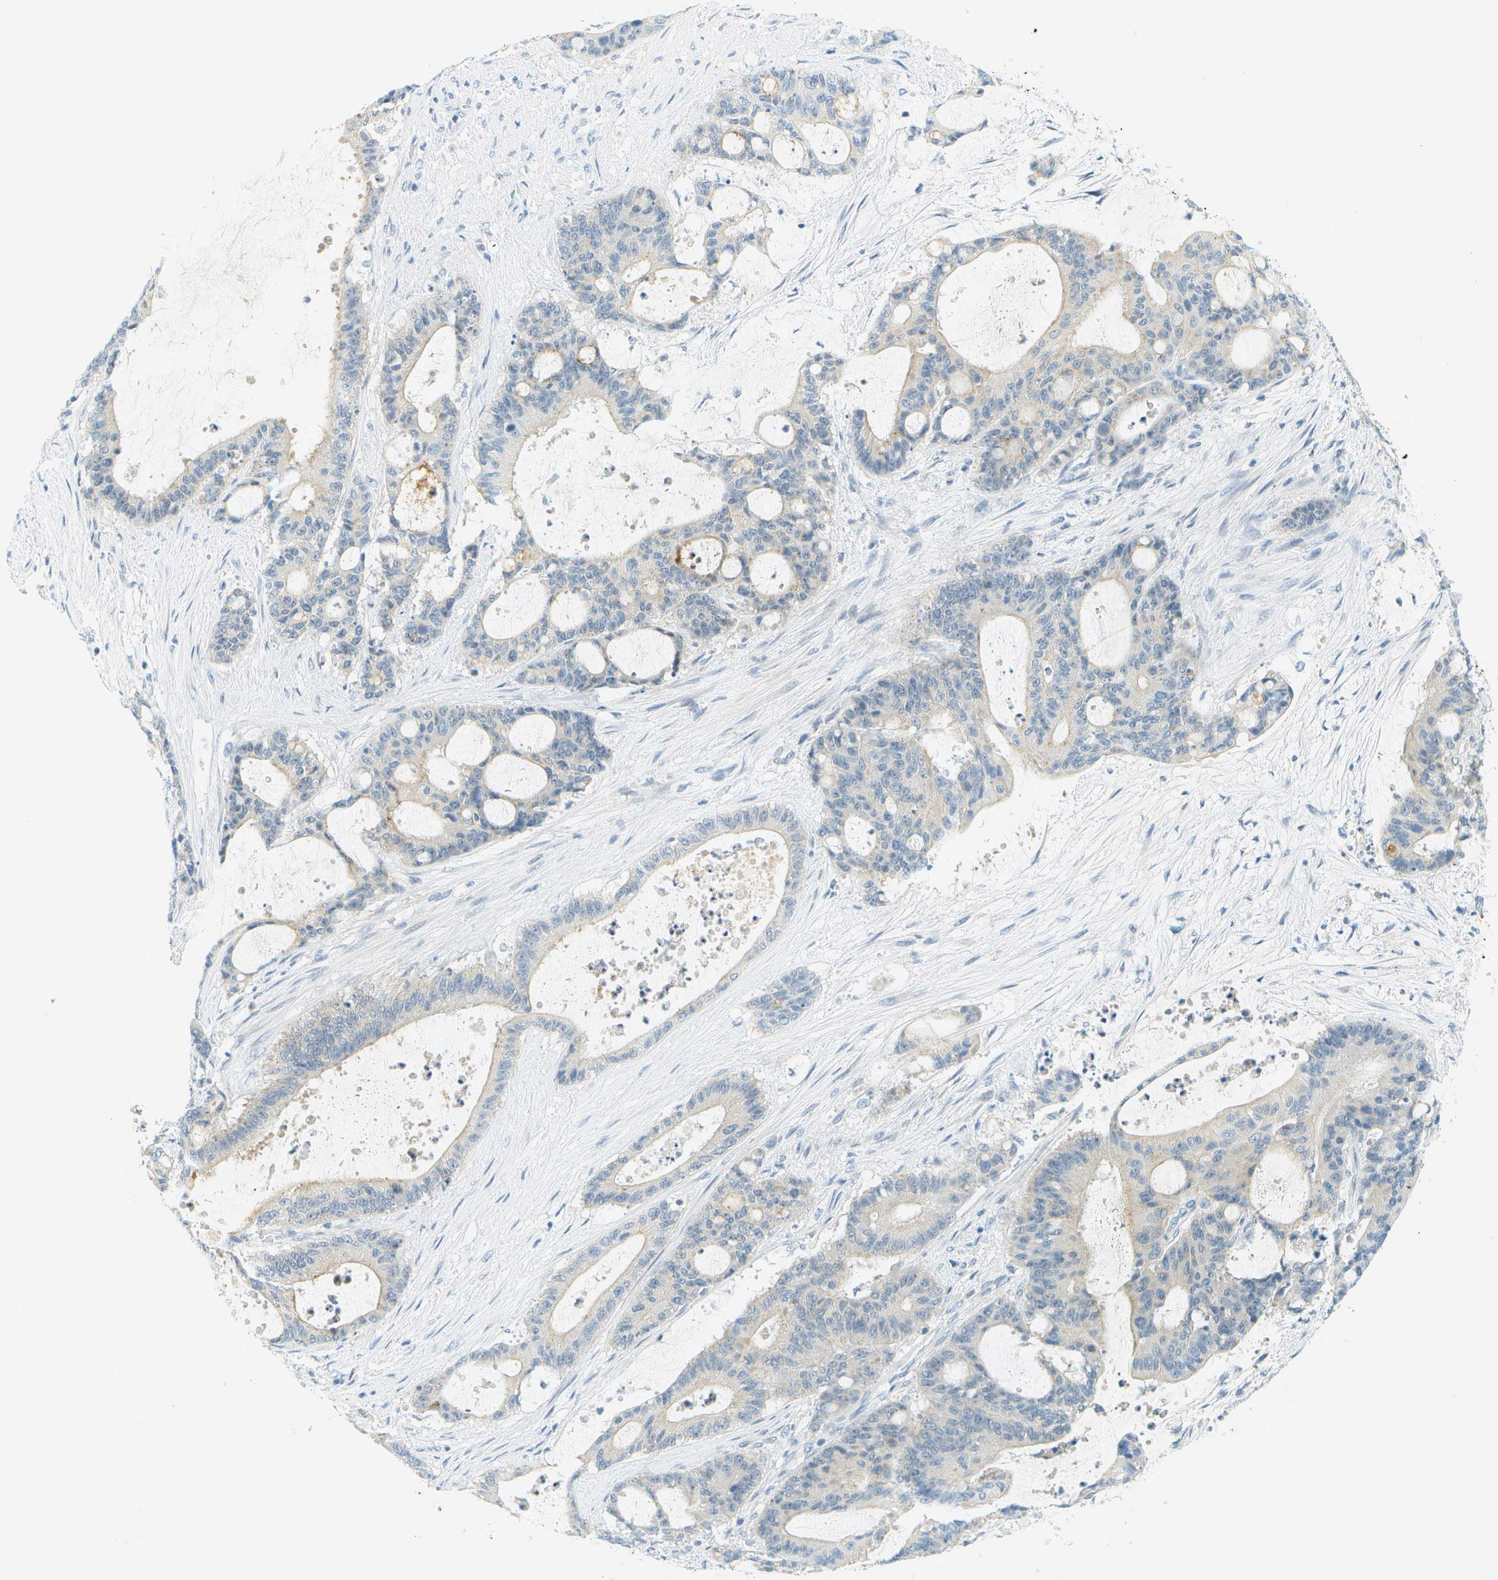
{"staining": {"intensity": "moderate", "quantity": "<25%", "location": "cytoplasmic/membranous"}, "tissue": "liver cancer", "cell_type": "Tumor cells", "image_type": "cancer", "snomed": [{"axis": "morphology", "description": "Cholangiocarcinoma"}, {"axis": "topography", "description": "Liver"}], "caption": "IHC photomicrograph of neoplastic tissue: cholangiocarcinoma (liver) stained using immunohistochemistry (IHC) displays low levels of moderate protein expression localized specifically in the cytoplasmic/membranous of tumor cells, appearing as a cytoplasmic/membranous brown color.", "gene": "SMYD5", "patient": {"sex": "female", "age": 73}}